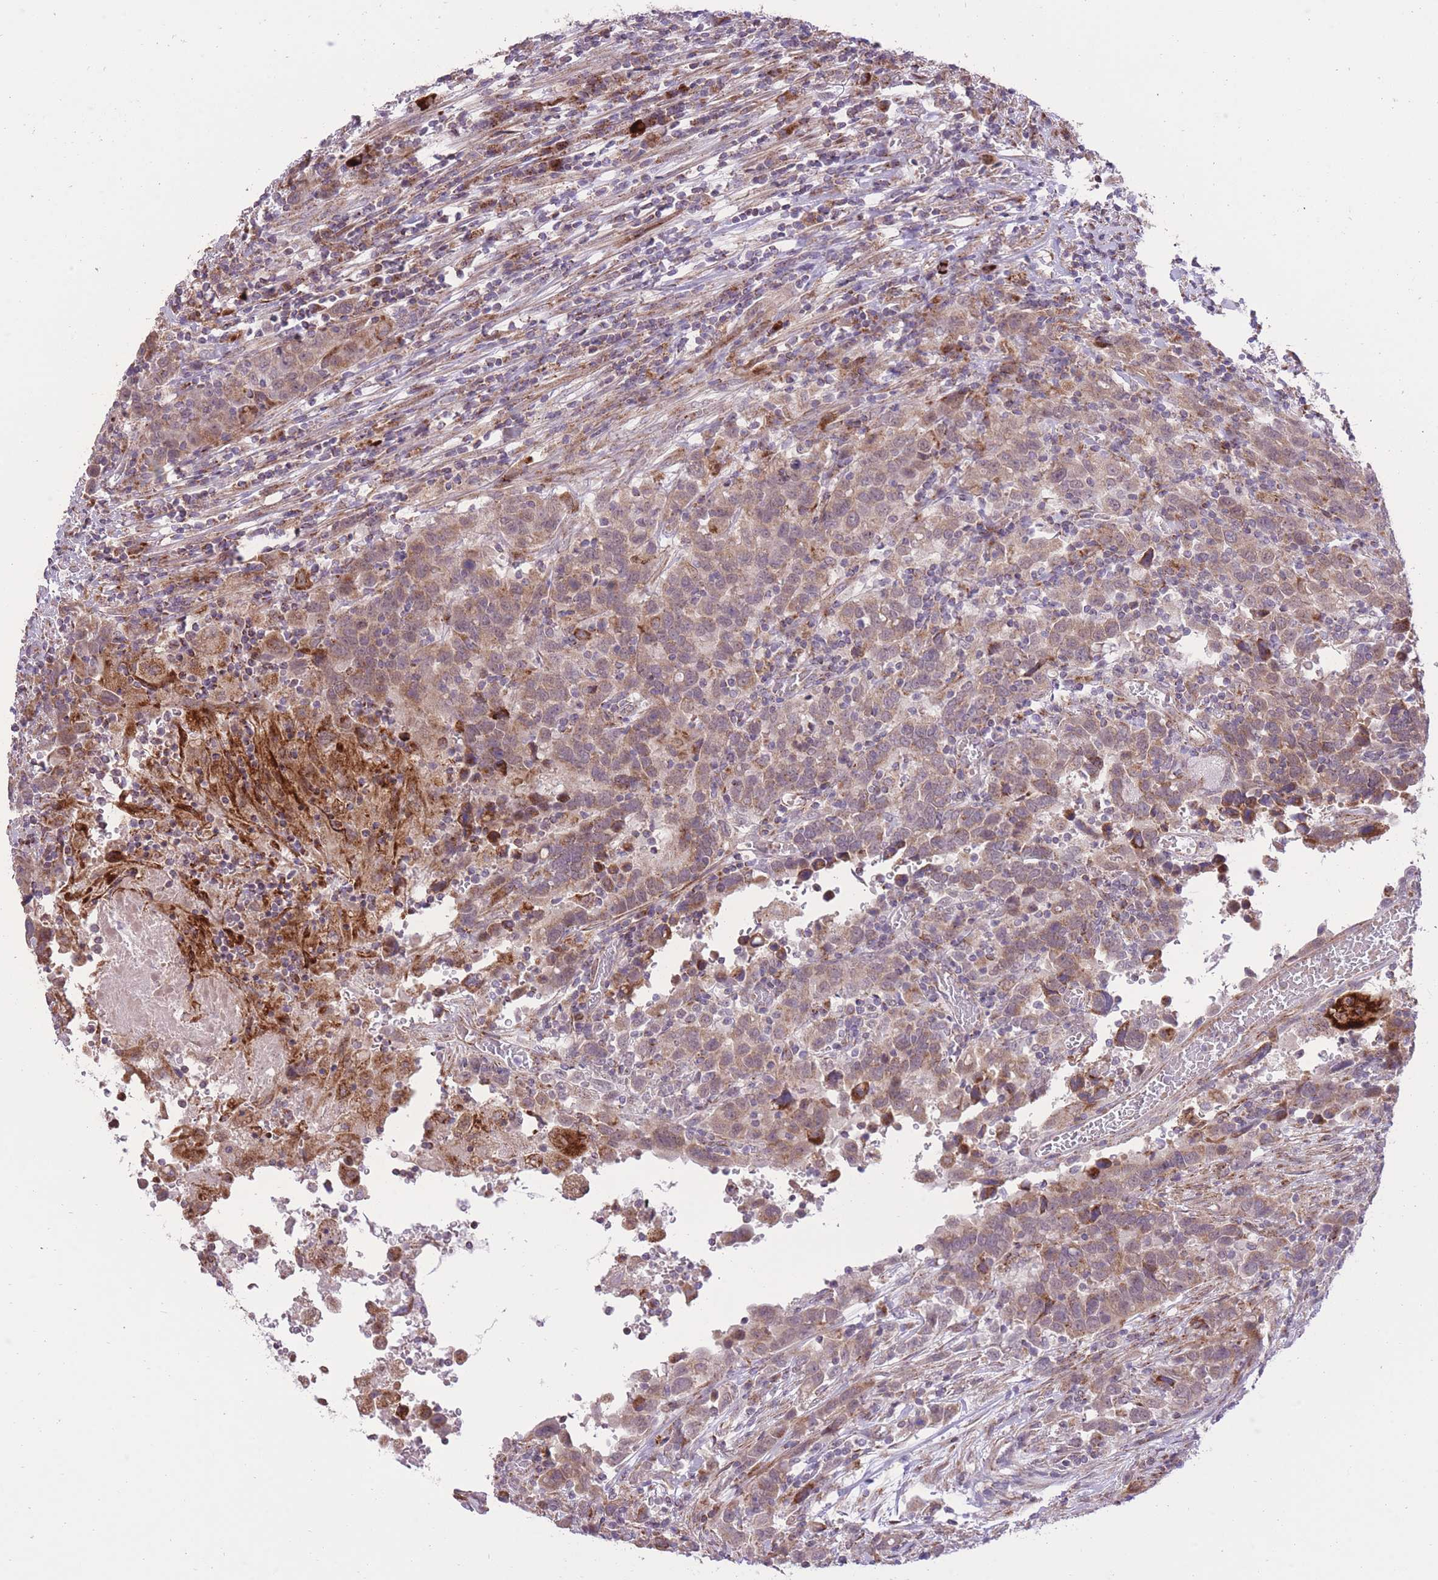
{"staining": {"intensity": "moderate", "quantity": "25%-75%", "location": "cytoplasmic/membranous"}, "tissue": "urothelial cancer", "cell_type": "Tumor cells", "image_type": "cancer", "snomed": [{"axis": "morphology", "description": "Urothelial carcinoma, High grade"}, {"axis": "topography", "description": "Urinary bladder"}], "caption": "Urothelial cancer stained with a protein marker demonstrates moderate staining in tumor cells.", "gene": "SLC4A4", "patient": {"sex": "male", "age": 61}}